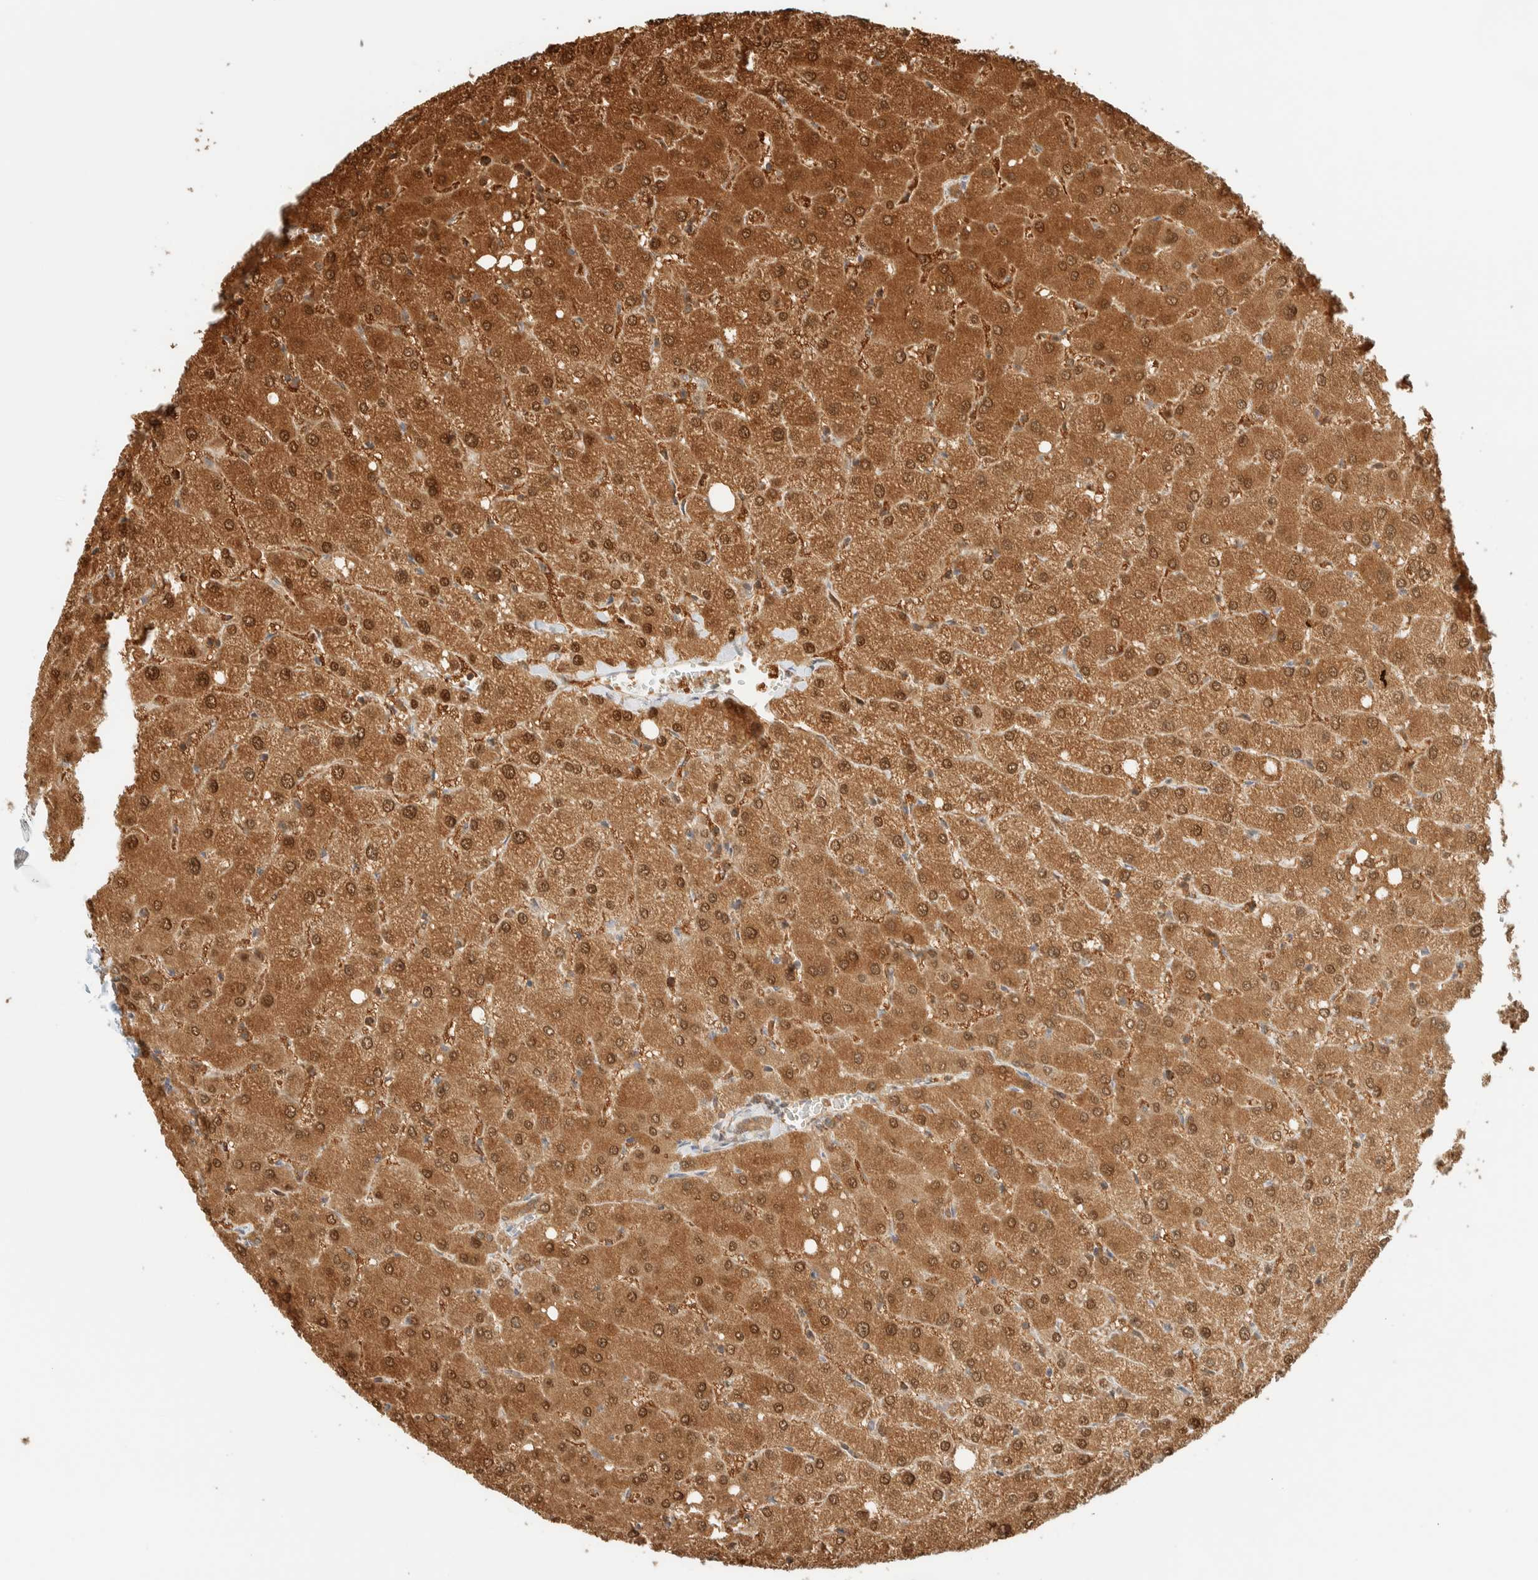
{"staining": {"intensity": "moderate", "quantity": ">75%", "location": "cytoplasmic/membranous"}, "tissue": "liver", "cell_type": "Cholangiocytes", "image_type": "normal", "snomed": [{"axis": "morphology", "description": "Normal tissue, NOS"}, {"axis": "topography", "description": "Liver"}], "caption": "Immunohistochemical staining of benign liver displays moderate cytoplasmic/membranous protein staining in about >75% of cholangiocytes. The staining is performed using DAB (3,3'-diaminobenzidine) brown chromogen to label protein expression. The nuclei are counter-stained blue using hematoxylin.", "gene": "ZBTB37", "patient": {"sex": "female", "age": 54}}